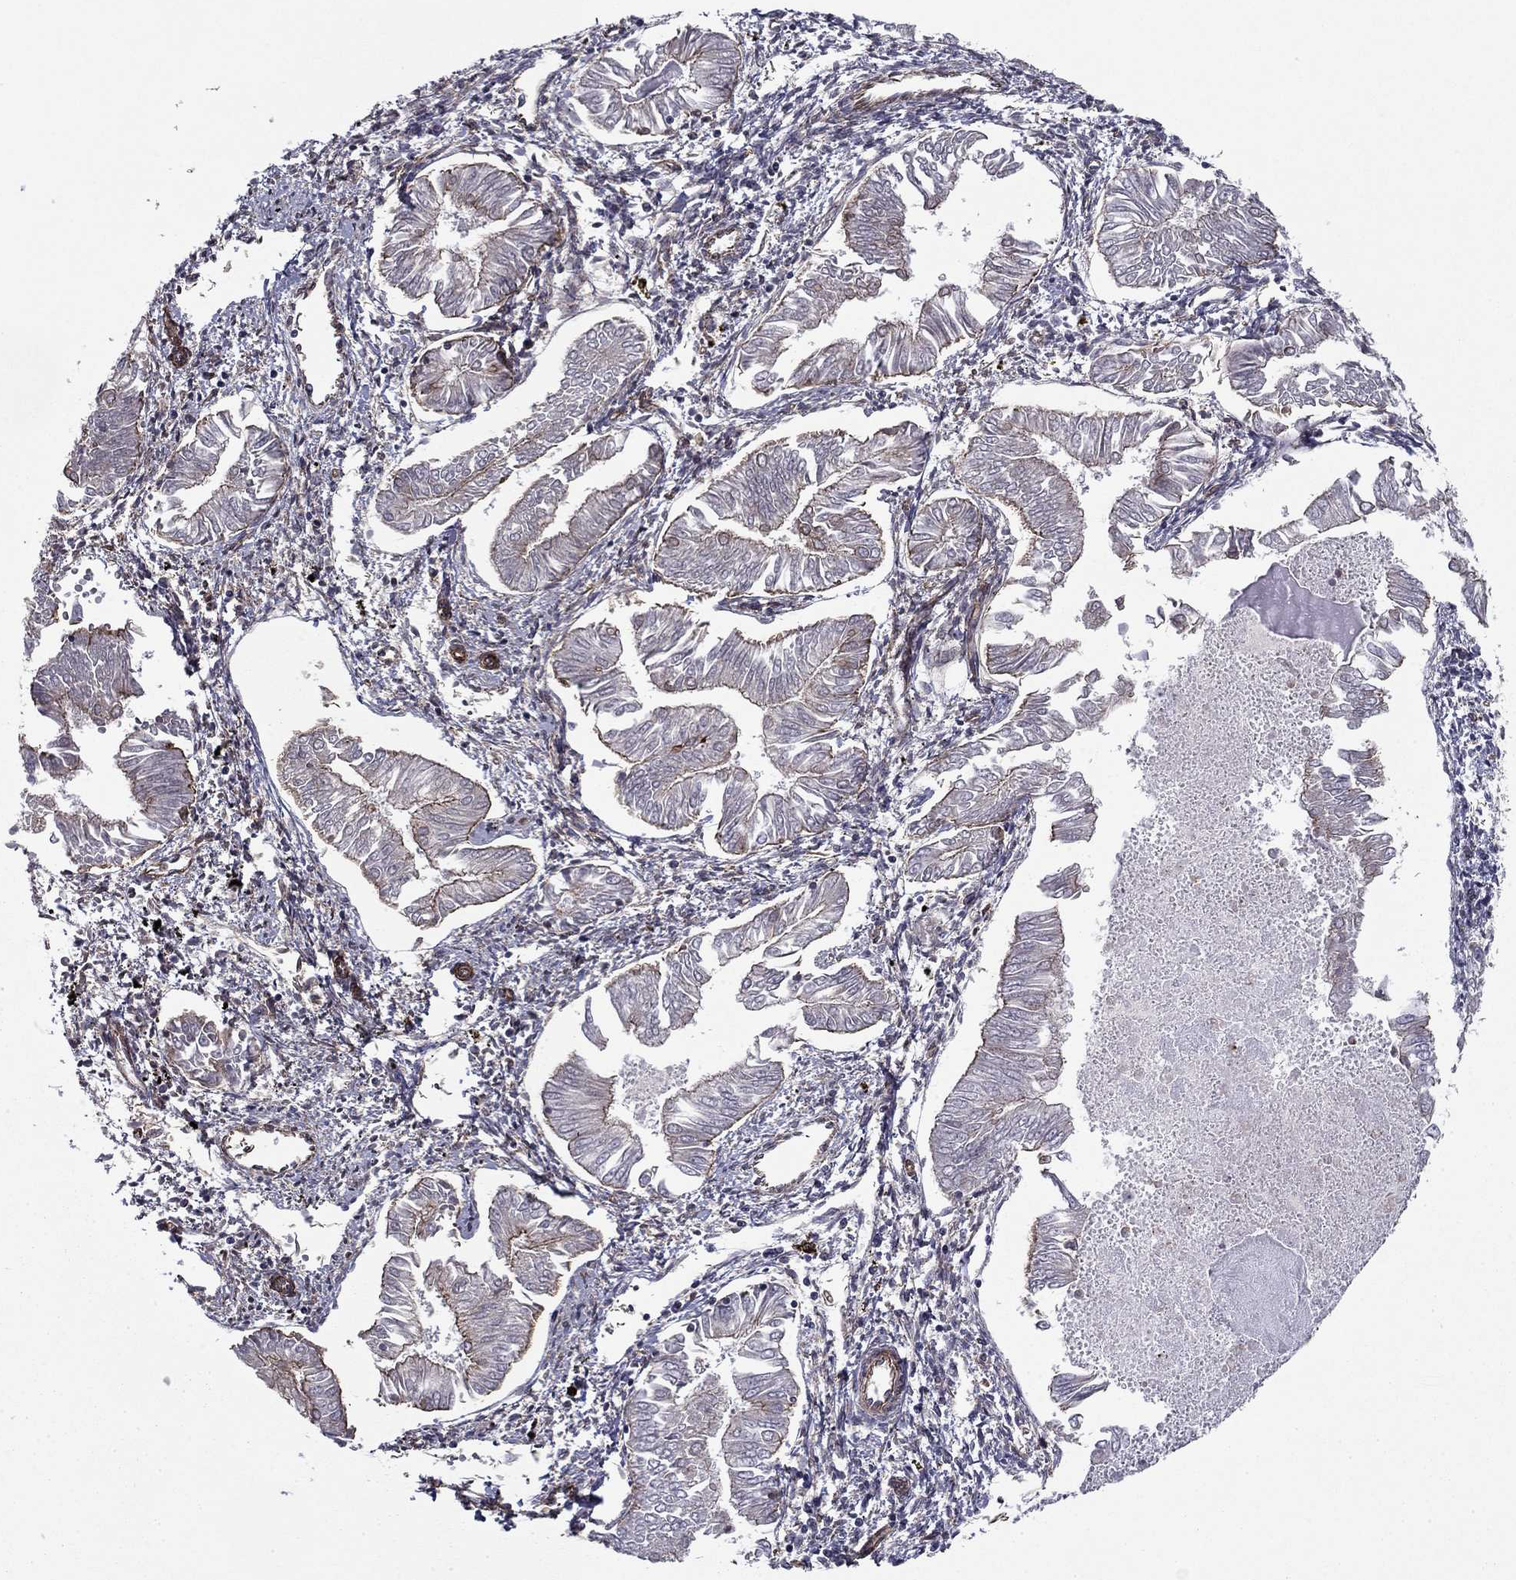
{"staining": {"intensity": "moderate", "quantity": "<25%", "location": "cytoplasmic/membranous"}, "tissue": "endometrial cancer", "cell_type": "Tumor cells", "image_type": "cancer", "snomed": [{"axis": "morphology", "description": "Adenocarcinoma, NOS"}, {"axis": "topography", "description": "Endometrium"}], "caption": "Immunohistochemical staining of endometrial cancer (adenocarcinoma) demonstrates low levels of moderate cytoplasmic/membranous expression in approximately <25% of tumor cells. The protein of interest is stained brown, and the nuclei are stained in blue (DAB (3,3'-diaminobenzidine) IHC with brightfield microscopy, high magnification).", "gene": "SHMT1", "patient": {"sex": "female", "age": 53}}